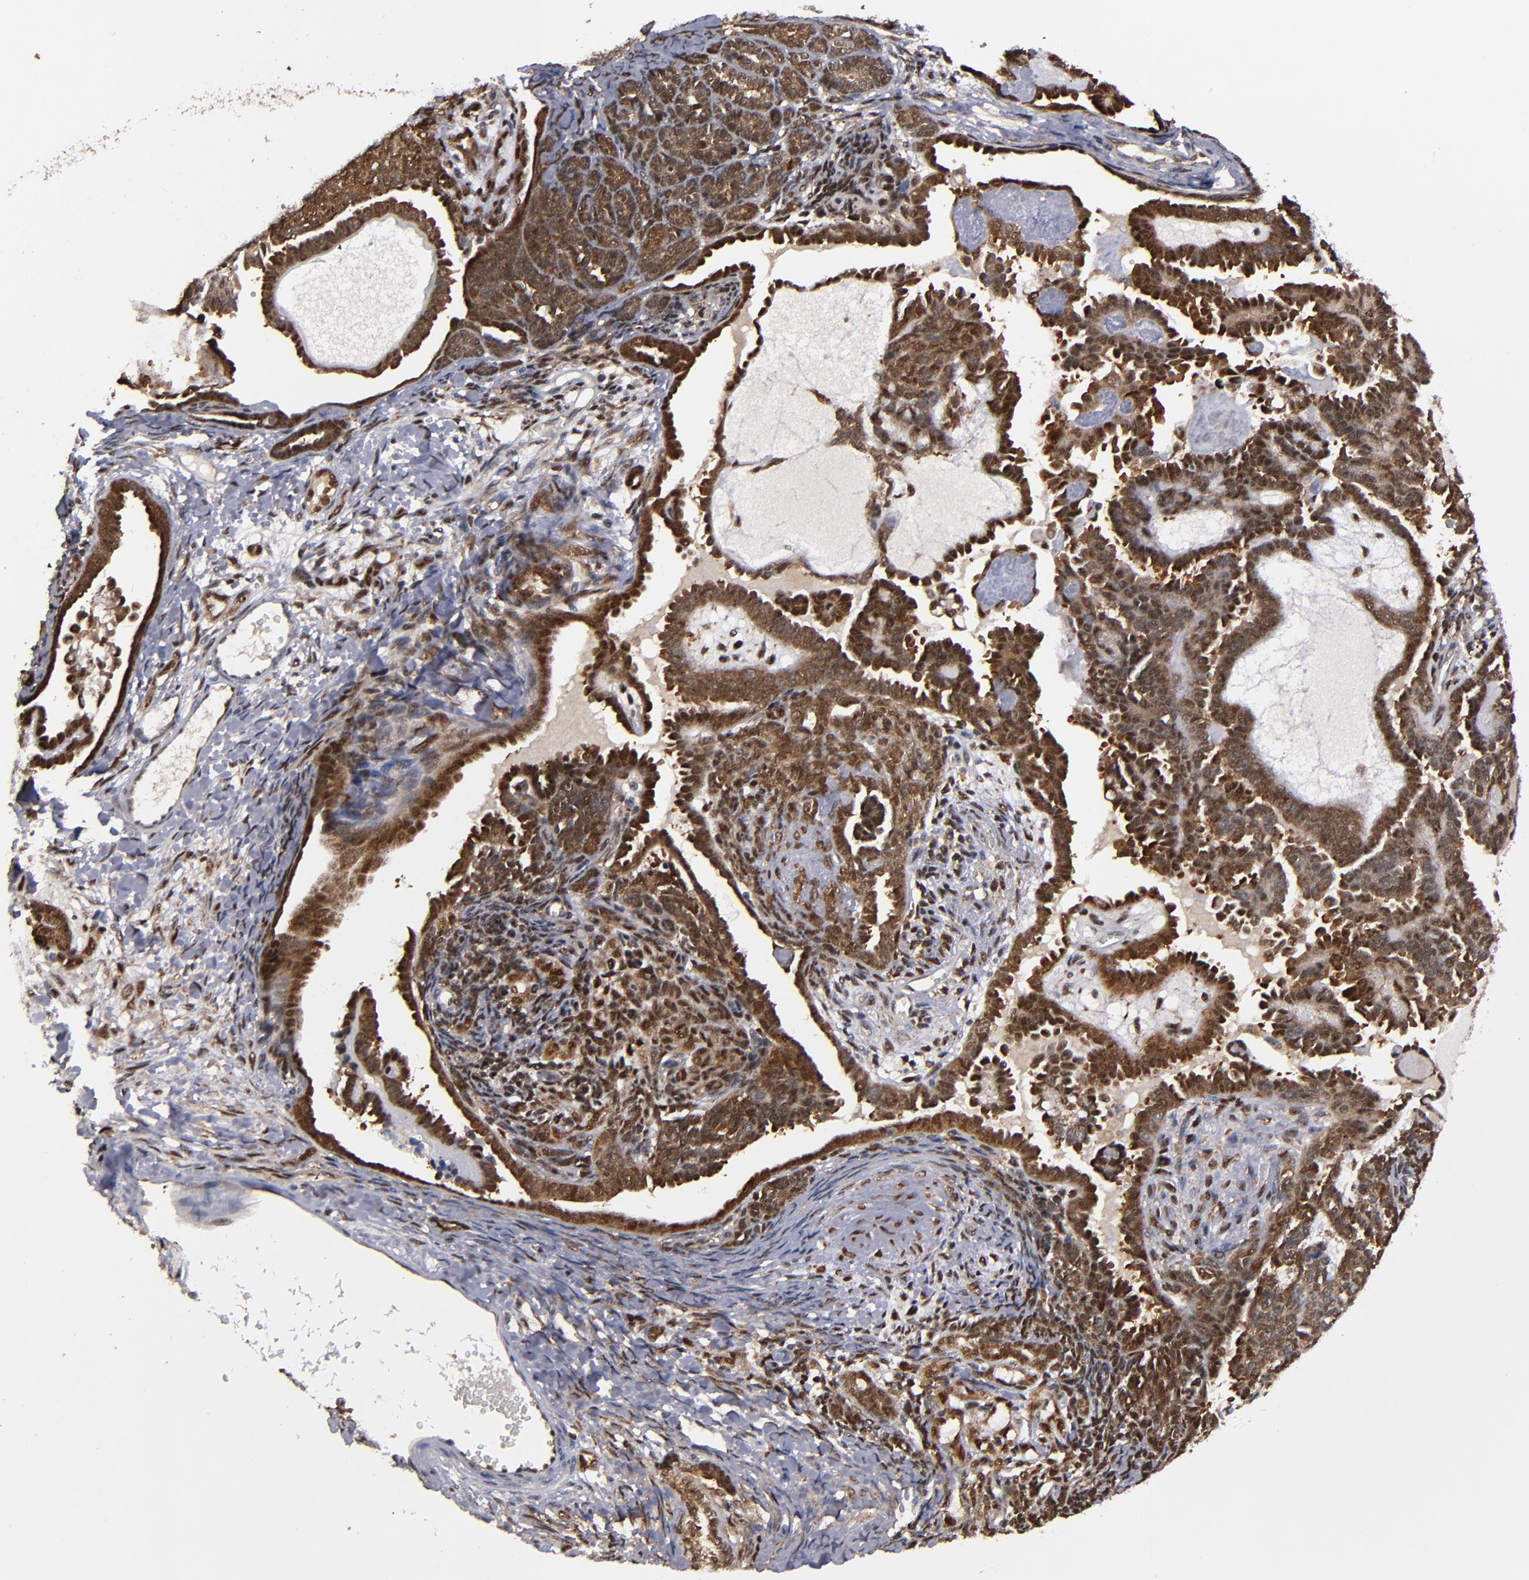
{"staining": {"intensity": "strong", "quantity": ">75%", "location": "cytoplasmic/membranous"}, "tissue": "endometrial cancer", "cell_type": "Tumor cells", "image_type": "cancer", "snomed": [{"axis": "morphology", "description": "Neoplasm, malignant, NOS"}, {"axis": "topography", "description": "Endometrium"}], "caption": "Immunohistochemical staining of human endometrial malignant neoplasm reveals strong cytoplasmic/membranous protein positivity in about >75% of tumor cells.", "gene": "ALG13", "patient": {"sex": "female", "age": 74}}